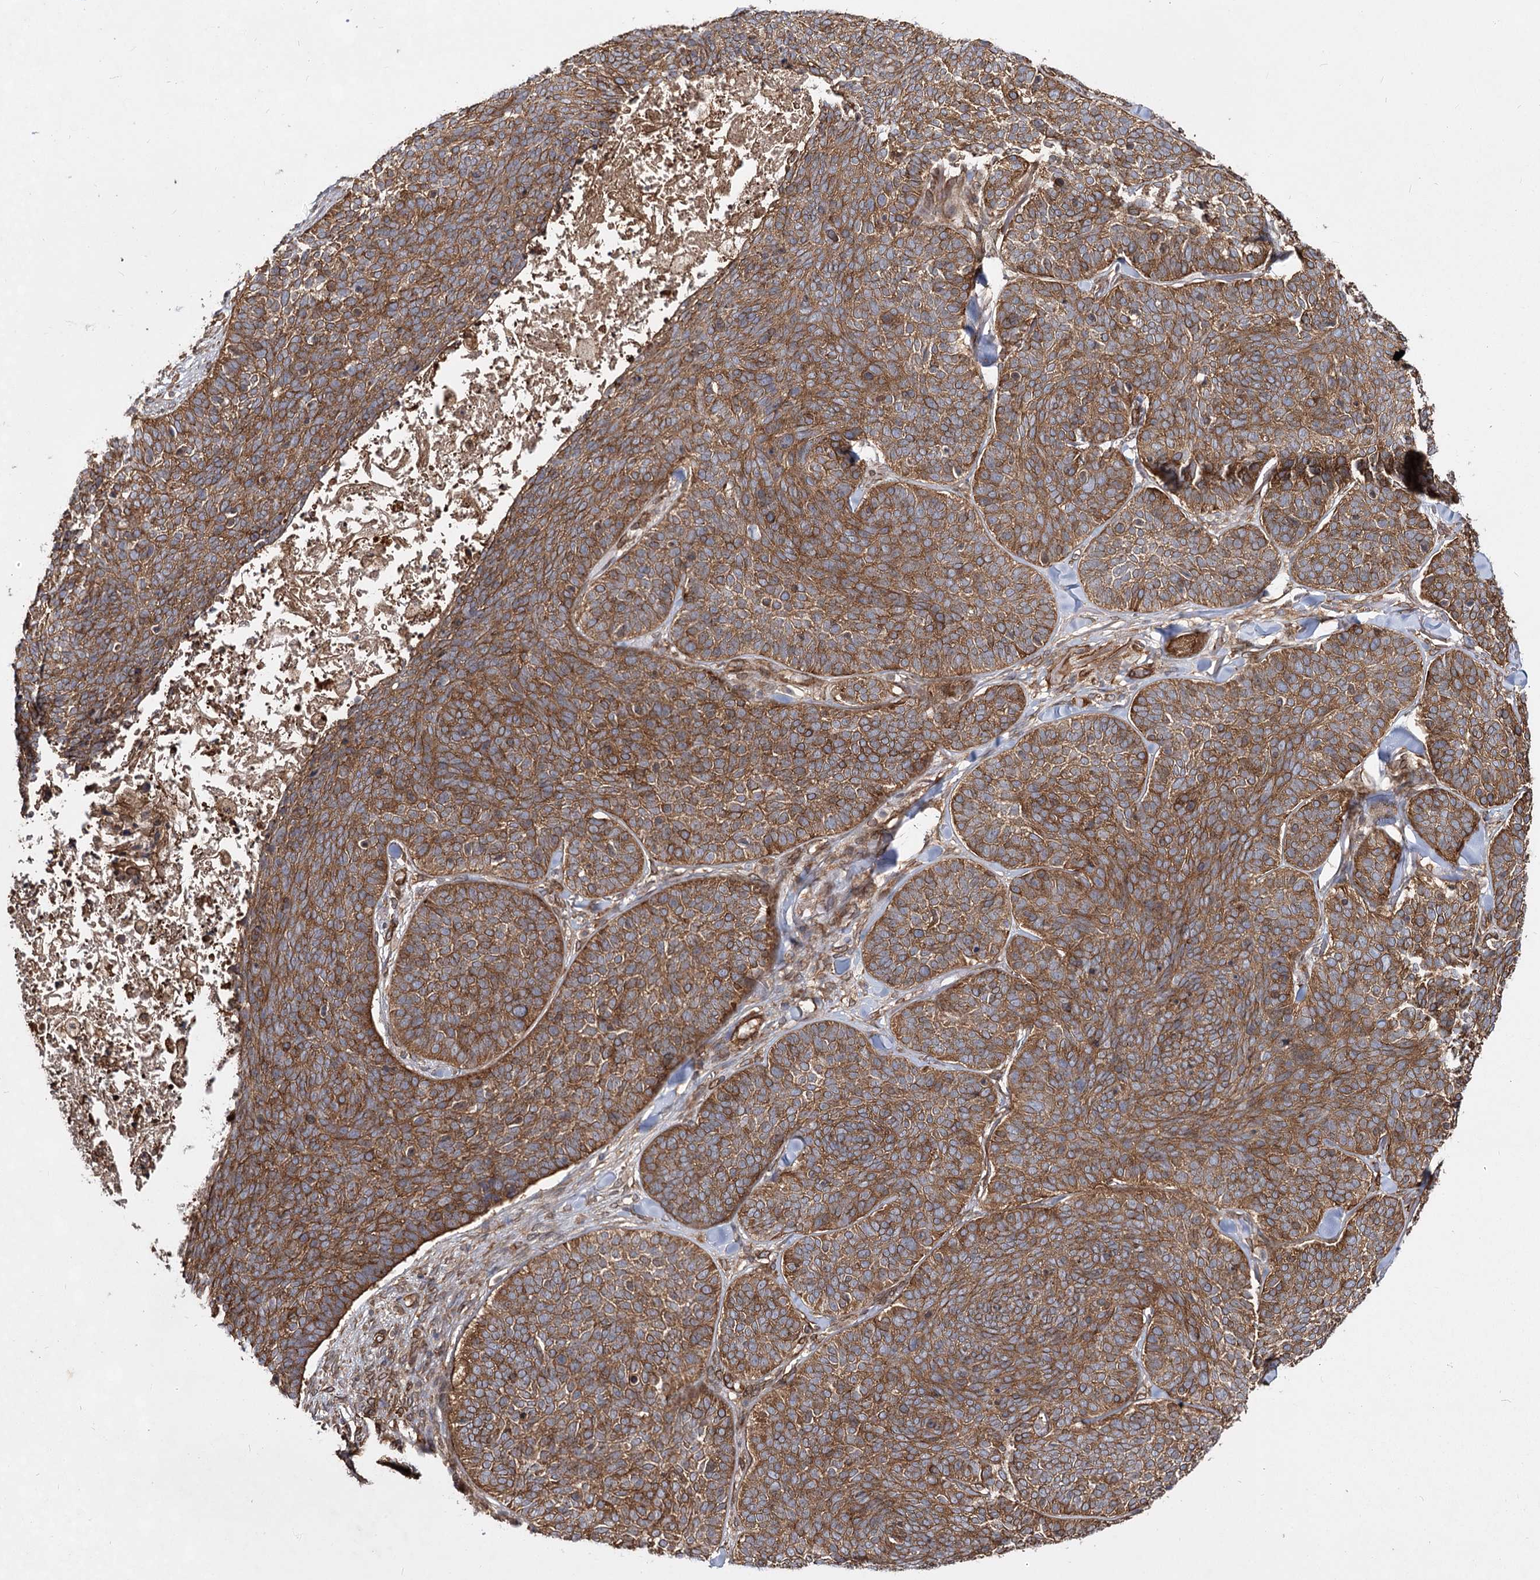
{"staining": {"intensity": "strong", "quantity": ">75%", "location": "cytoplasmic/membranous"}, "tissue": "skin cancer", "cell_type": "Tumor cells", "image_type": "cancer", "snomed": [{"axis": "morphology", "description": "Basal cell carcinoma"}, {"axis": "topography", "description": "Skin"}], "caption": "The micrograph displays staining of basal cell carcinoma (skin), revealing strong cytoplasmic/membranous protein expression (brown color) within tumor cells.", "gene": "IQSEC1", "patient": {"sex": "male", "age": 85}}